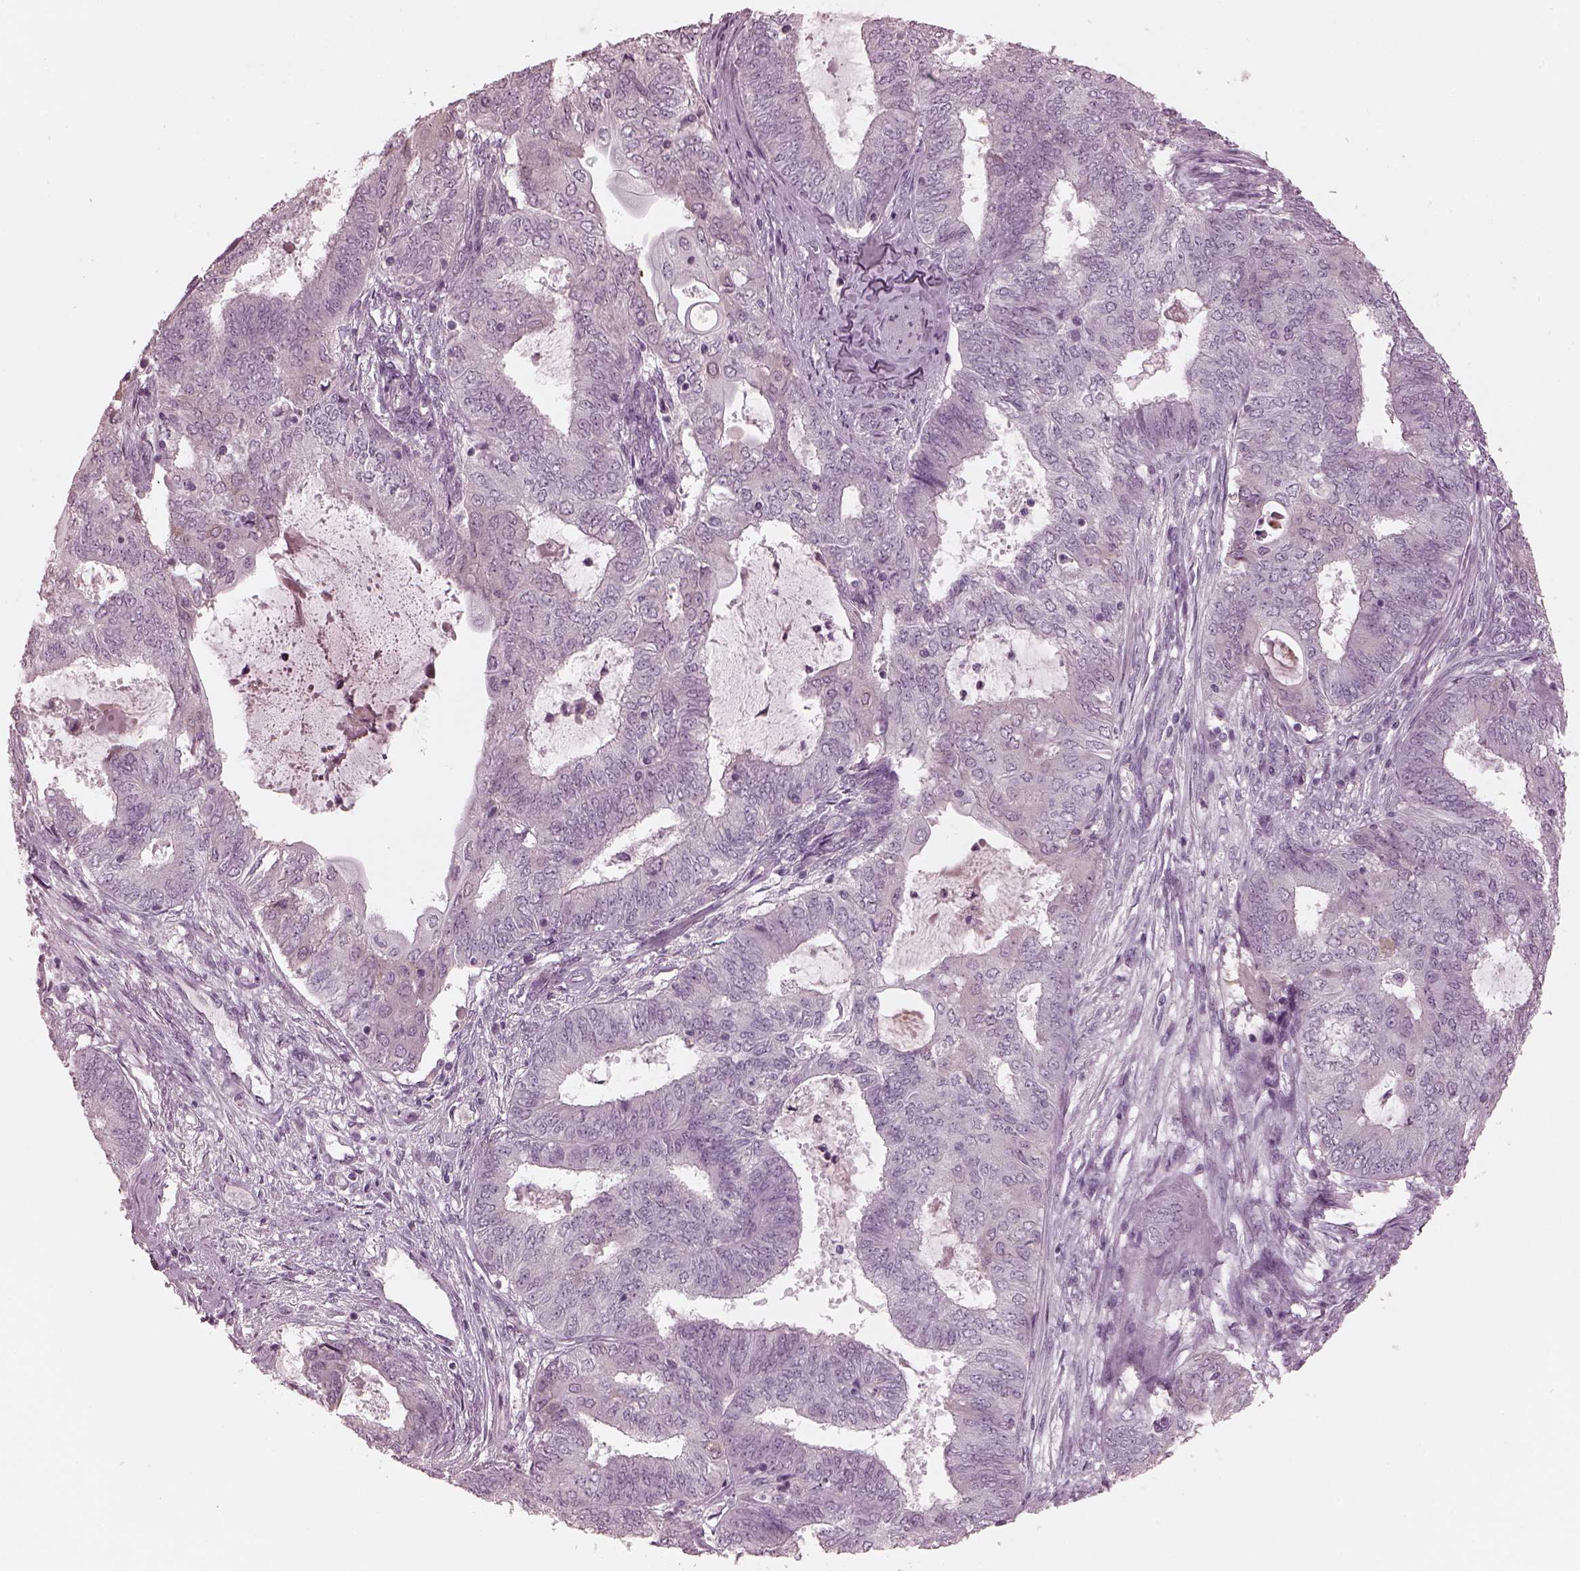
{"staining": {"intensity": "negative", "quantity": "none", "location": "none"}, "tissue": "endometrial cancer", "cell_type": "Tumor cells", "image_type": "cancer", "snomed": [{"axis": "morphology", "description": "Adenocarcinoma, NOS"}, {"axis": "topography", "description": "Endometrium"}], "caption": "Endometrial cancer (adenocarcinoma) stained for a protein using IHC exhibits no positivity tumor cells.", "gene": "OPTC", "patient": {"sex": "female", "age": 62}}